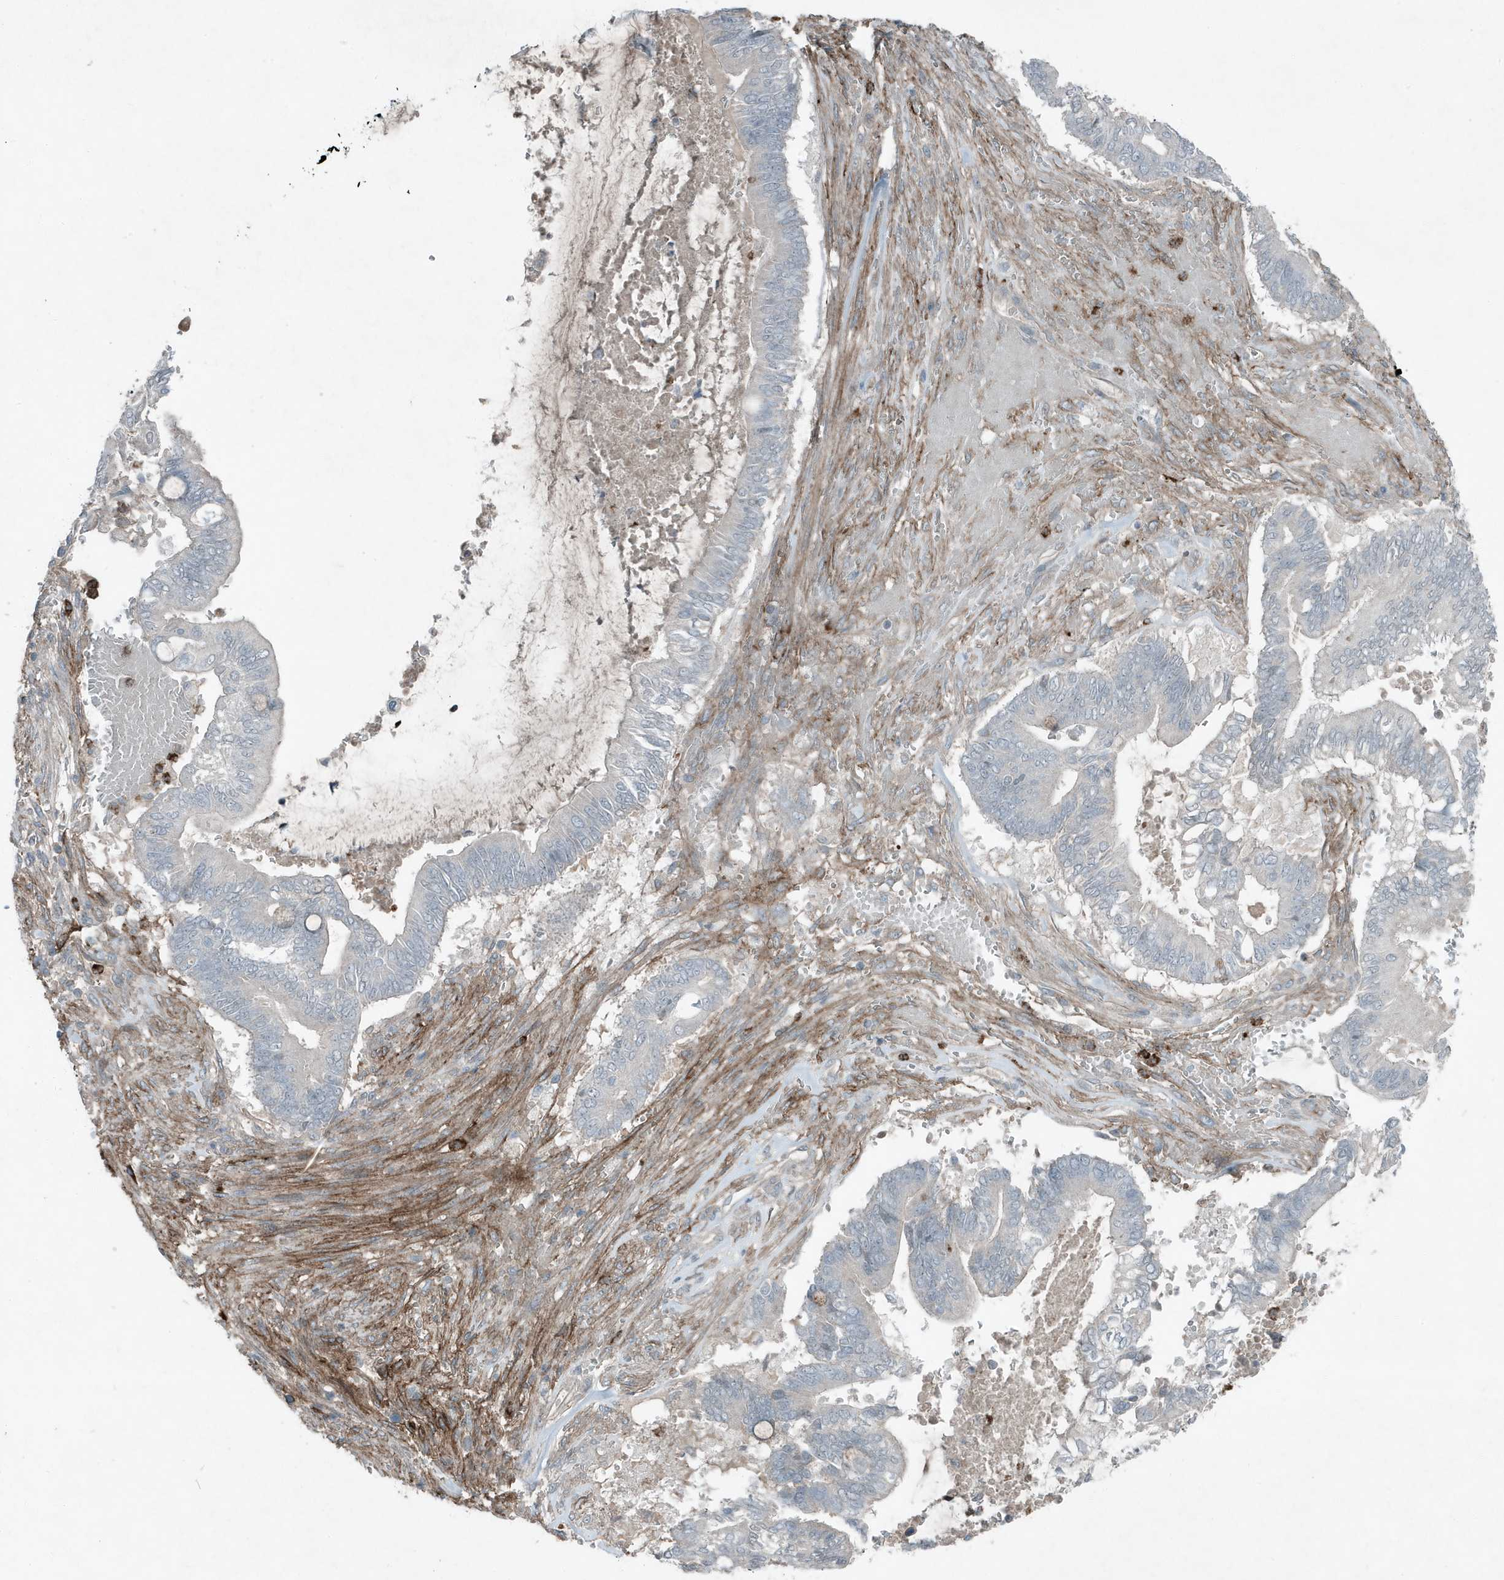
{"staining": {"intensity": "negative", "quantity": "none", "location": "none"}, "tissue": "pancreatic cancer", "cell_type": "Tumor cells", "image_type": "cancer", "snomed": [{"axis": "morphology", "description": "Adenocarcinoma, NOS"}, {"axis": "topography", "description": "Pancreas"}], "caption": "IHC of human adenocarcinoma (pancreatic) shows no positivity in tumor cells. (Stains: DAB immunohistochemistry (IHC) with hematoxylin counter stain, Microscopy: brightfield microscopy at high magnification).", "gene": "DAPP1", "patient": {"sex": "male", "age": 68}}